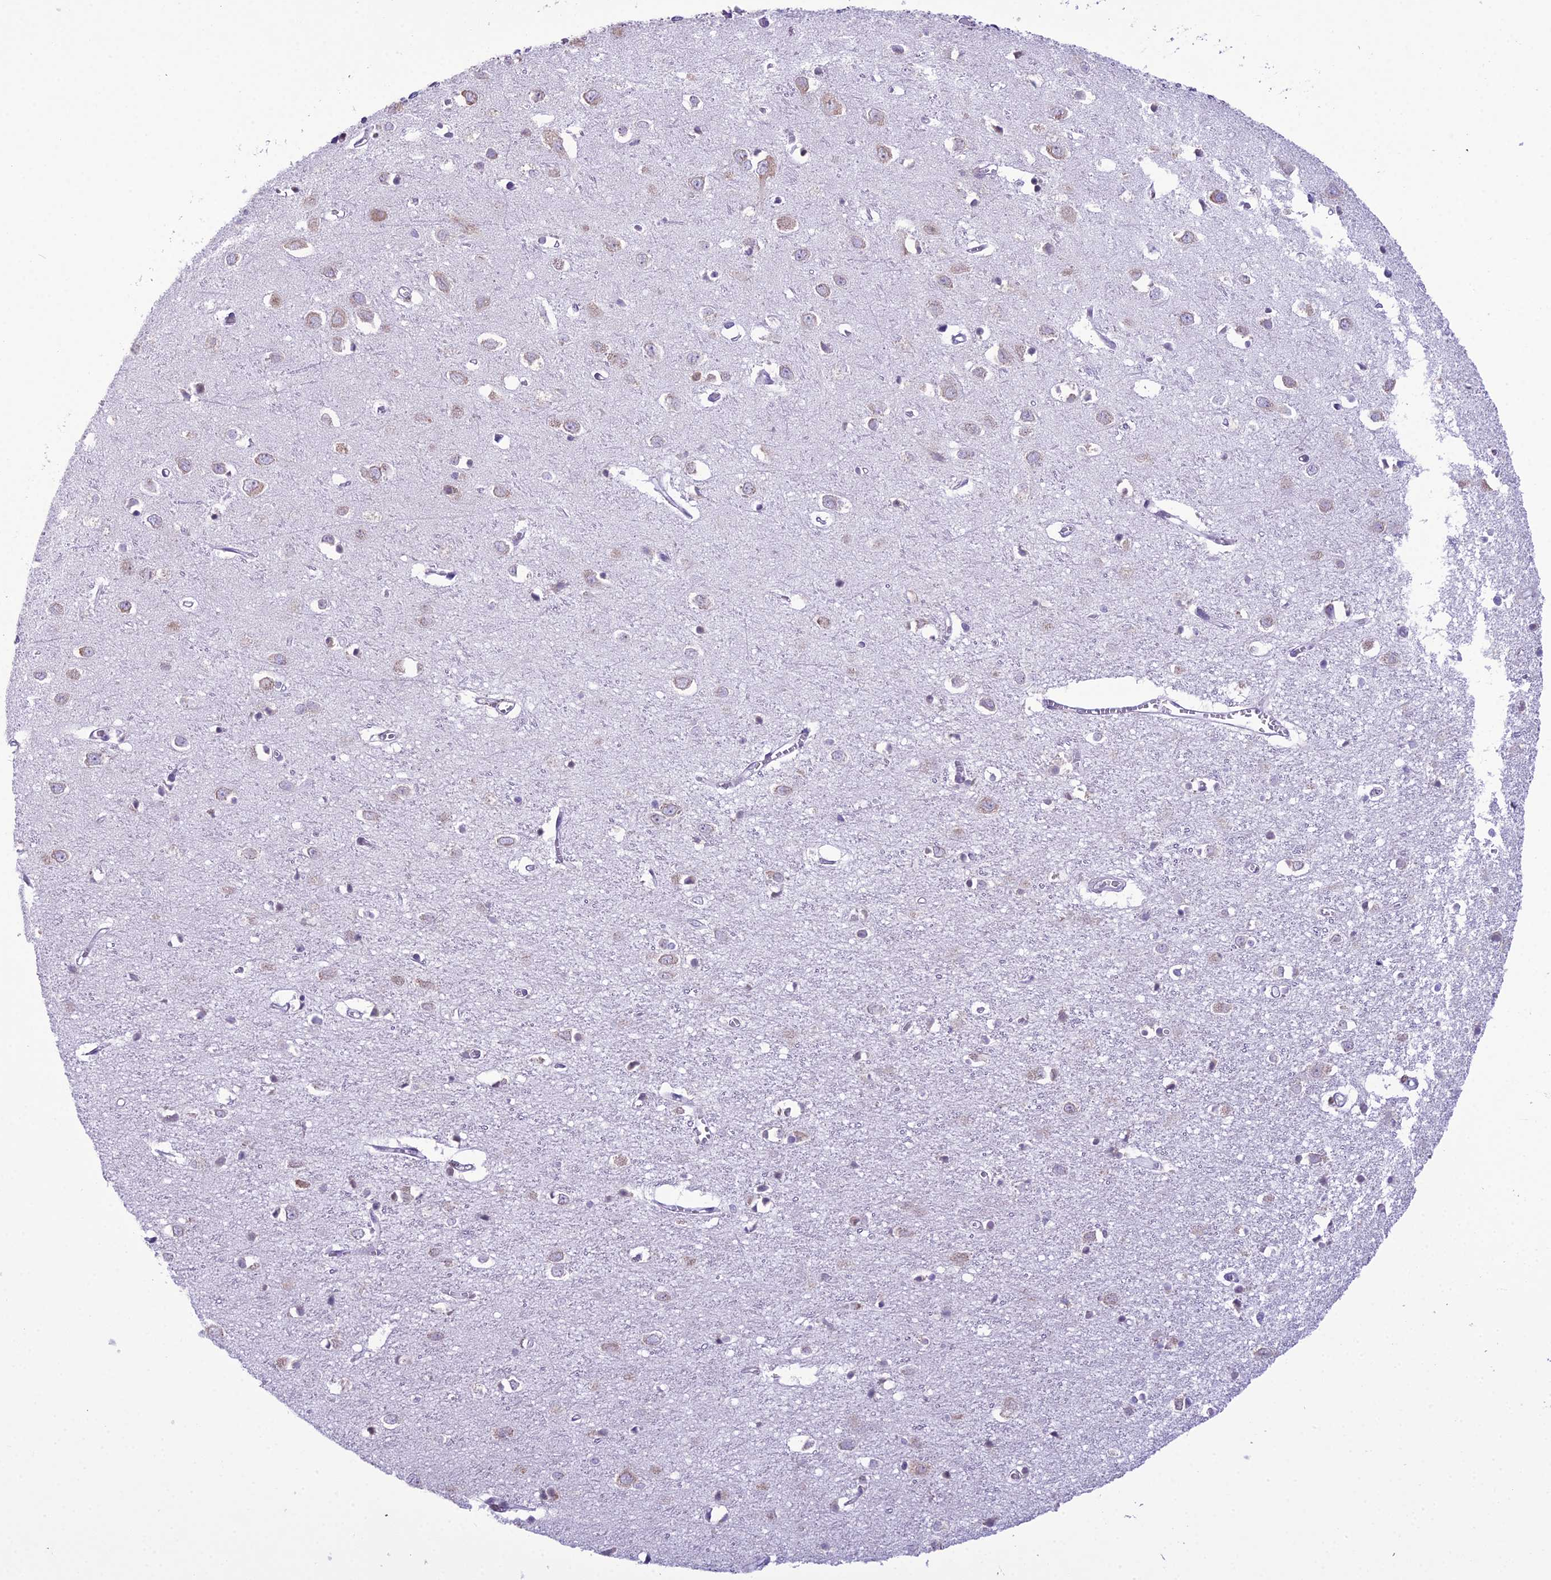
{"staining": {"intensity": "negative", "quantity": "none", "location": "none"}, "tissue": "cerebral cortex", "cell_type": "Endothelial cells", "image_type": "normal", "snomed": [{"axis": "morphology", "description": "Normal tissue, NOS"}, {"axis": "topography", "description": "Cerebral cortex"}], "caption": "A high-resolution image shows immunohistochemistry staining of unremarkable cerebral cortex, which exhibits no significant expression in endothelial cells. (DAB (3,3'-diaminobenzidine) immunohistochemistry visualized using brightfield microscopy, high magnification).", "gene": "RPS26", "patient": {"sex": "female", "age": 64}}